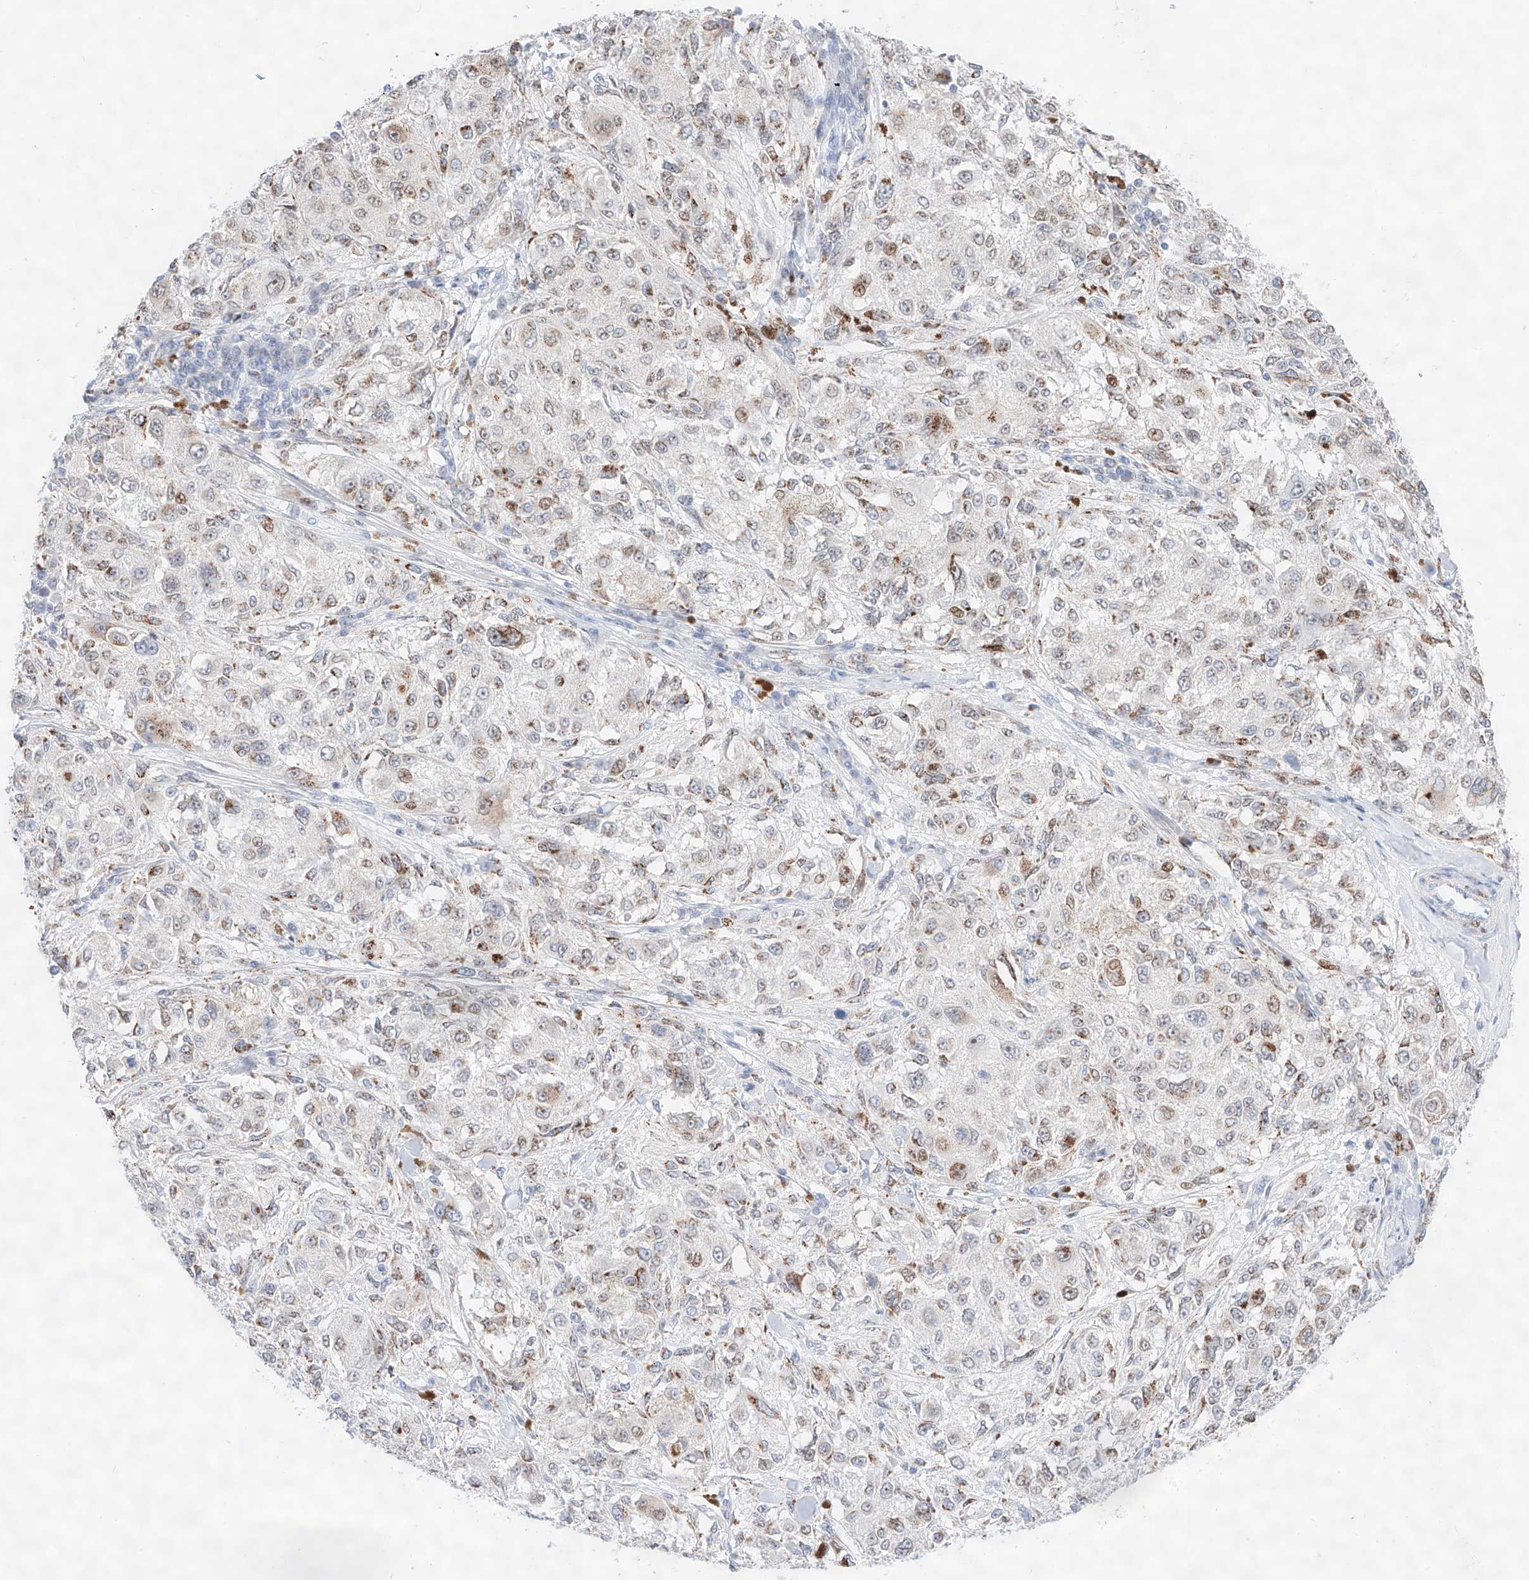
{"staining": {"intensity": "moderate", "quantity": "25%-75%", "location": "cytoplasmic/membranous"}, "tissue": "melanoma", "cell_type": "Tumor cells", "image_type": "cancer", "snomed": [{"axis": "morphology", "description": "Necrosis, NOS"}, {"axis": "morphology", "description": "Malignant melanoma, NOS"}, {"axis": "topography", "description": "Skin"}], "caption": "Melanoma stained for a protein (brown) reveals moderate cytoplasmic/membranous positive expression in approximately 25%-75% of tumor cells.", "gene": "NT5C3B", "patient": {"sex": "female", "age": 87}}